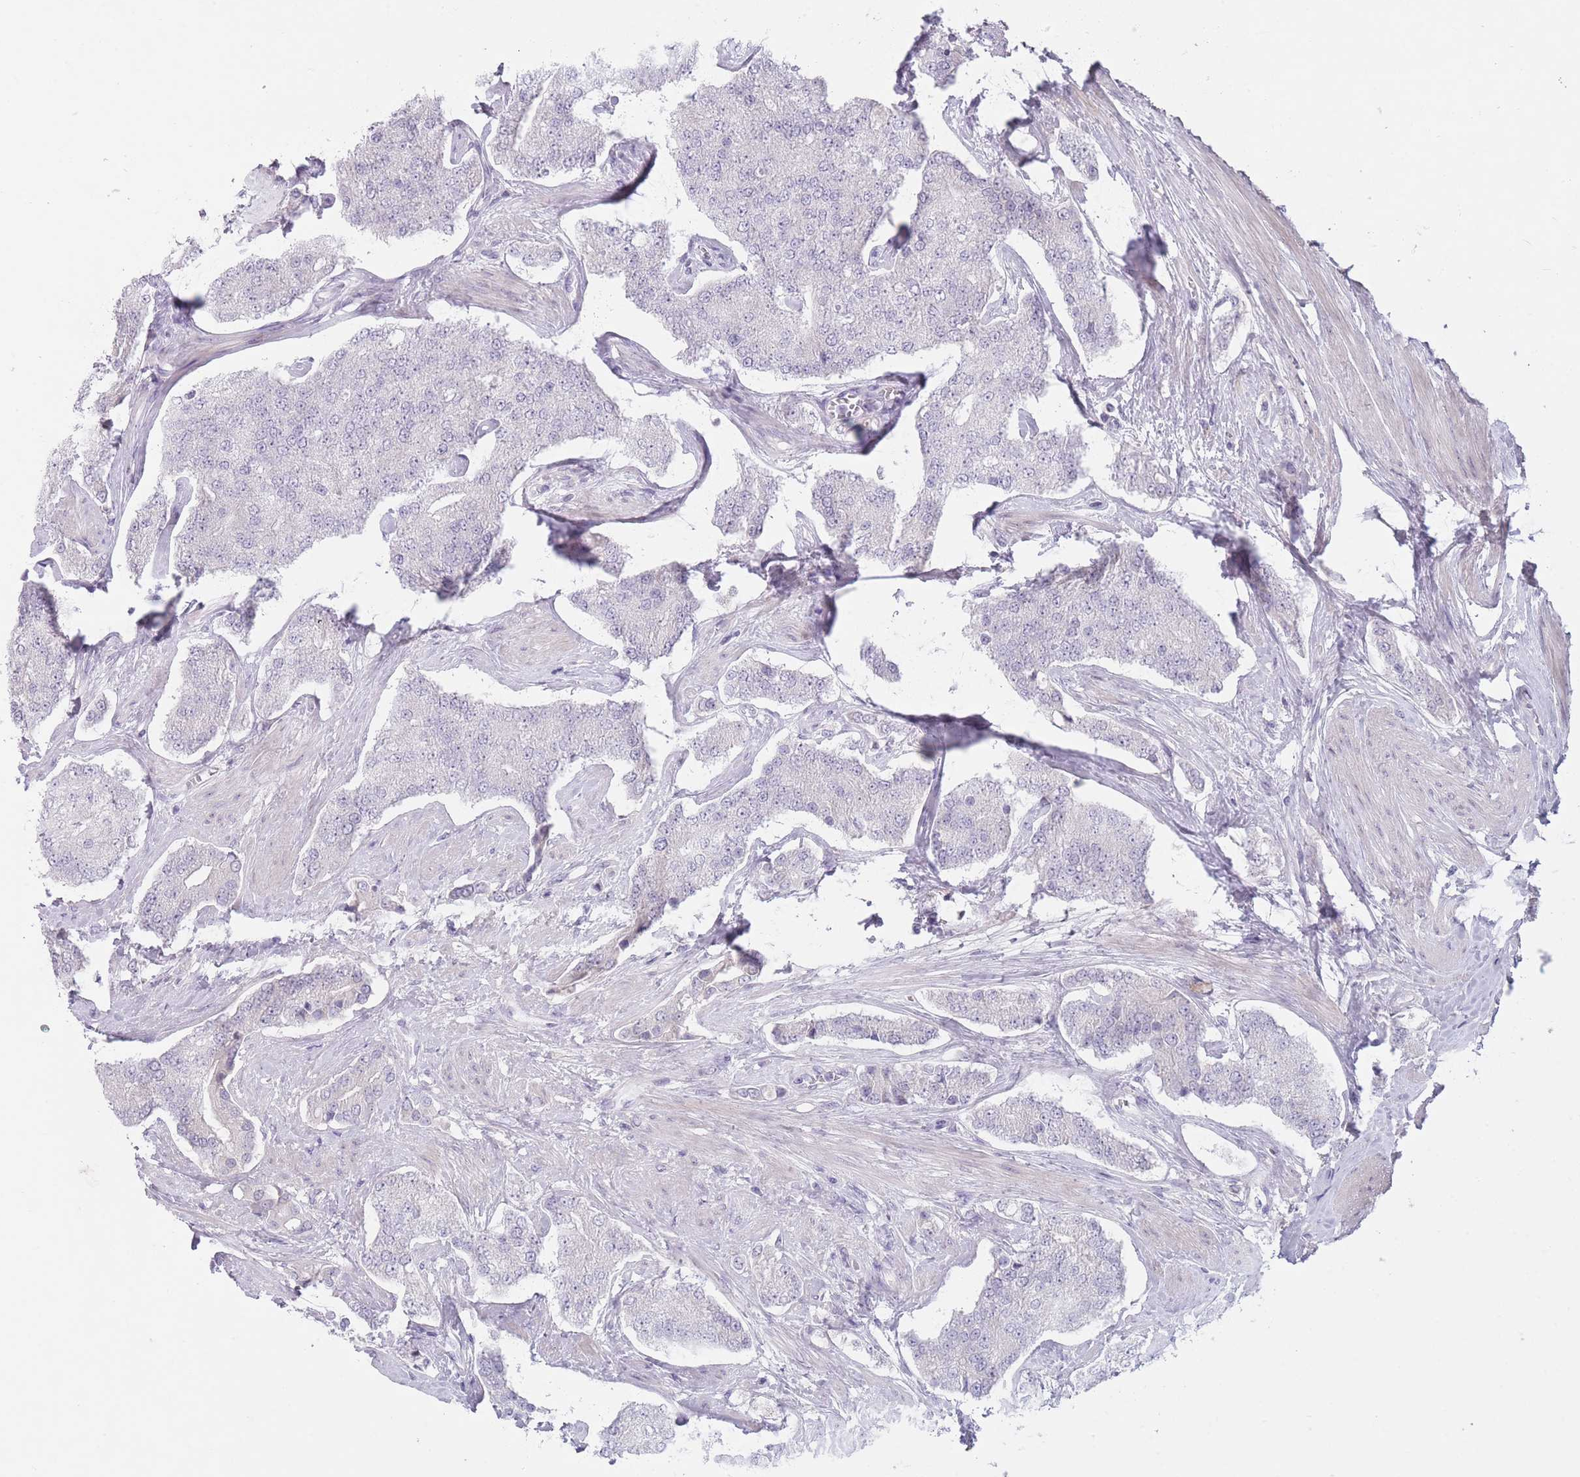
{"staining": {"intensity": "negative", "quantity": "none", "location": "none"}, "tissue": "prostate cancer", "cell_type": "Tumor cells", "image_type": "cancer", "snomed": [{"axis": "morphology", "description": "Adenocarcinoma, High grade"}, {"axis": "topography", "description": "Prostate"}], "caption": "Immunohistochemistry photomicrograph of high-grade adenocarcinoma (prostate) stained for a protein (brown), which demonstrates no staining in tumor cells.", "gene": "PAIP2B", "patient": {"sex": "male", "age": 71}}